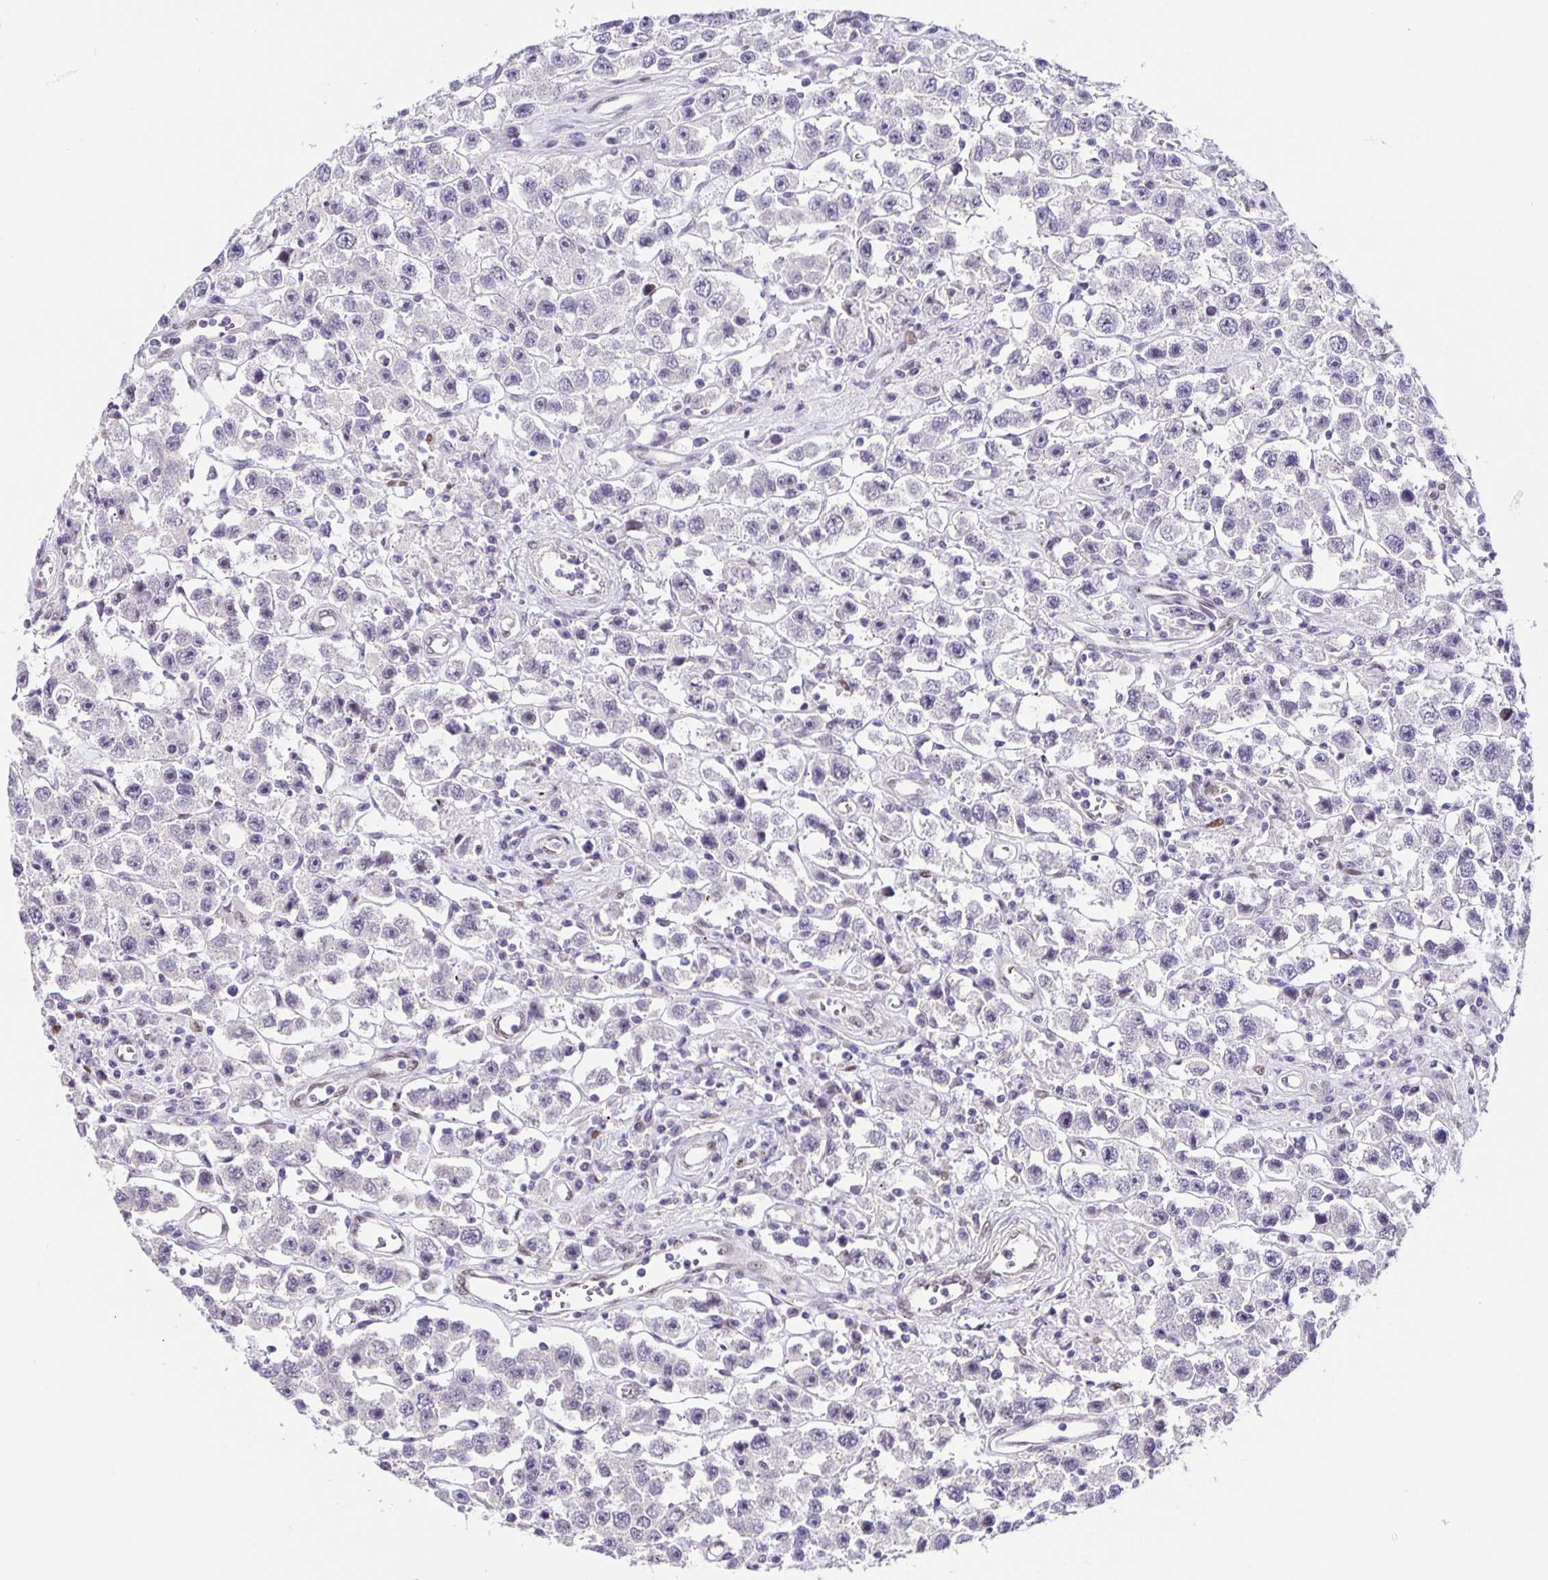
{"staining": {"intensity": "negative", "quantity": "none", "location": "none"}, "tissue": "testis cancer", "cell_type": "Tumor cells", "image_type": "cancer", "snomed": [{"axis": "morphology", "description": "Seminoma, NOS"}, {"axis": "topography", "description": "Testis"}], "caption": "Human seminoma (testis) stained for a protein using immunohistochemistry (IHC) displays no expression in tumor cells.", "gene": "FOSL2", "patient": {"sex": "male", "age": 45}}